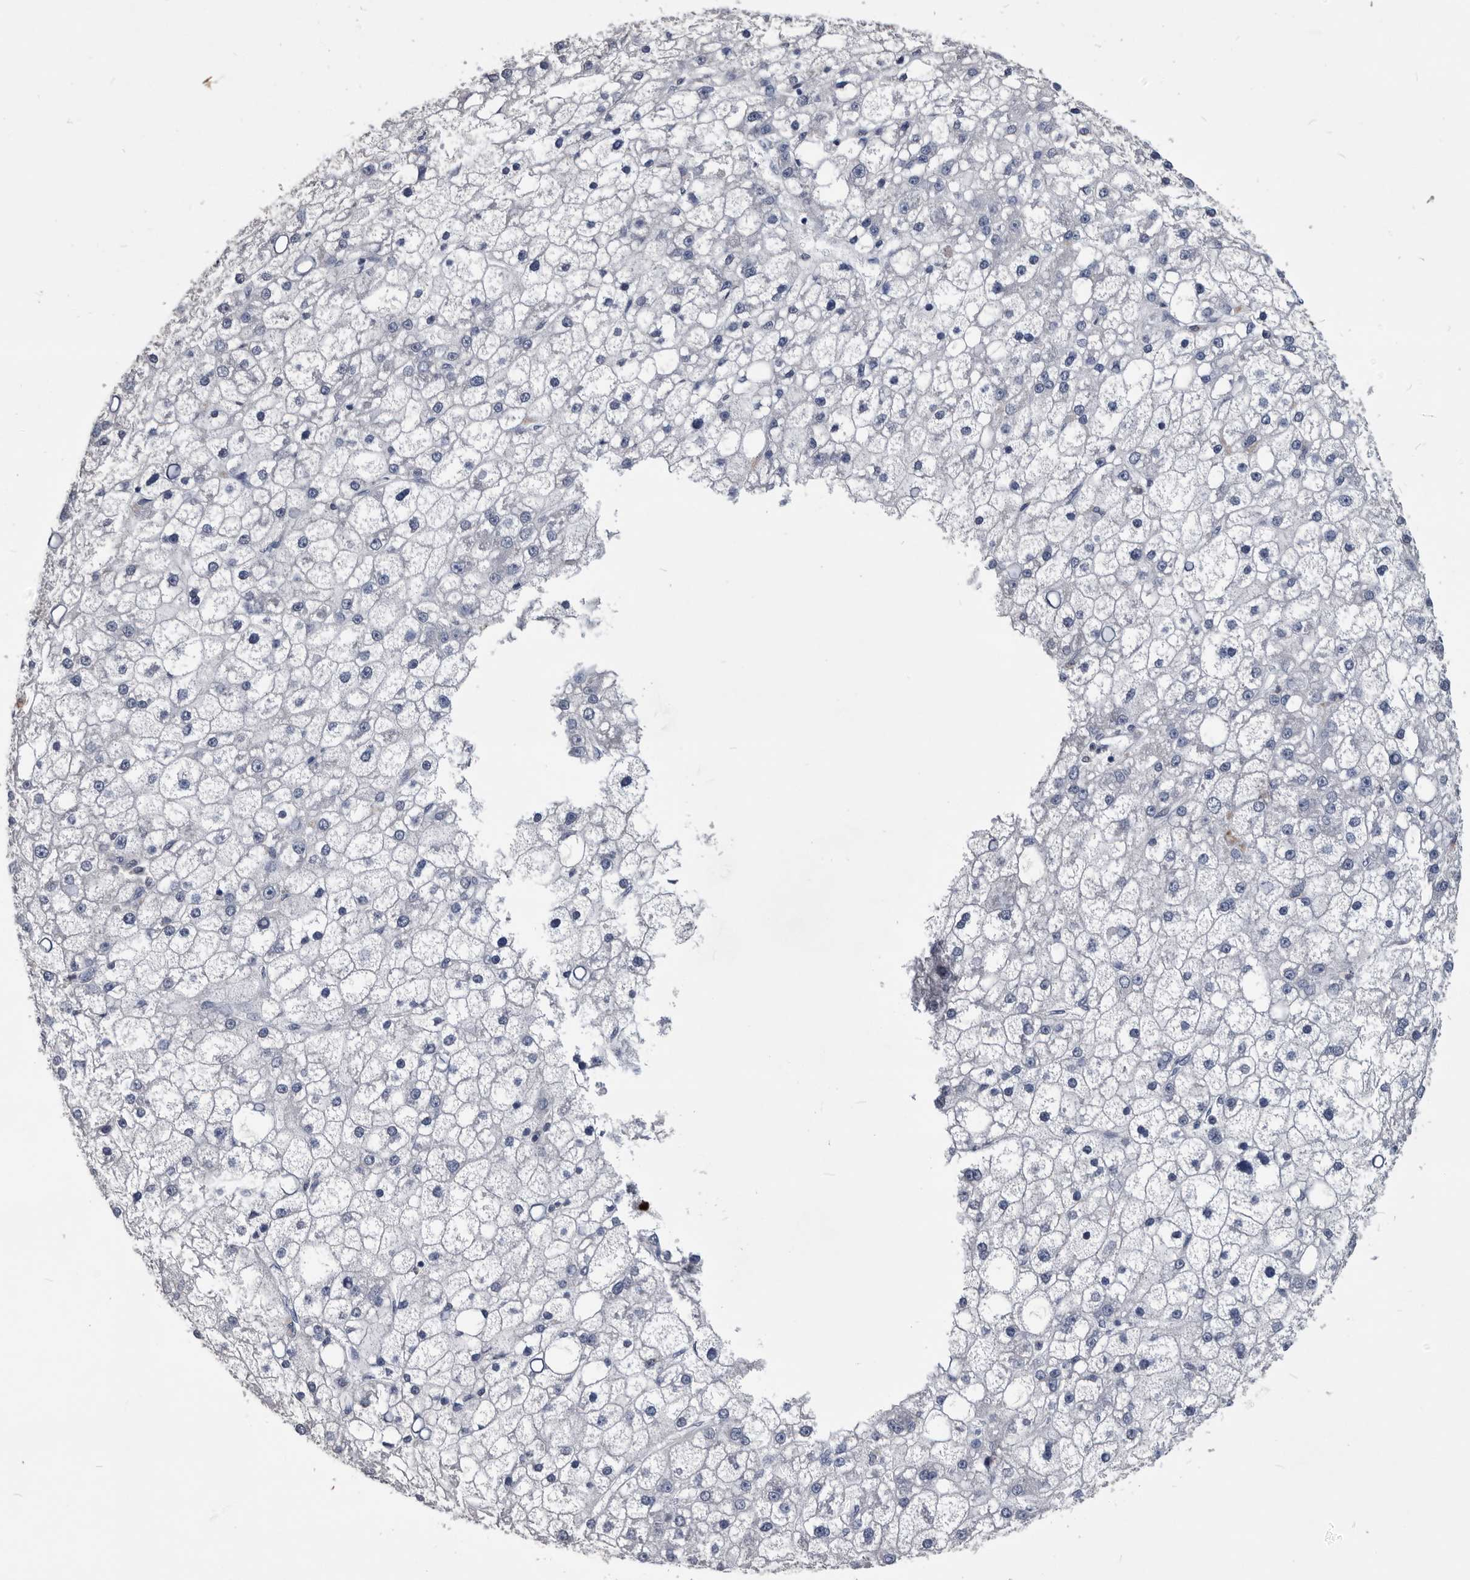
{"staining": {"intensity": "negative", "quantity": "none", "location": "none"}, "tissue": "liver cancer", "cell_type": "Tumor cells", "image_type": "cancer", "snomed": [{"axis": "morphology", "description": "Carcinoma, Hepatocellular, NOS"}, {"axis": "topography", "description": "Liver"}], "caption": "Photomicrograph shows no significant protein positivity in tumor cells of hepatocellular carcinoma (liver). Brightfield microscopy of immunohistochemistry (IHC) stained with DAB (brown) and hematoxylin (blue), captured at high magnification.", "gene": "PDXK", "patient": {"sex": "male", "age": 67}}